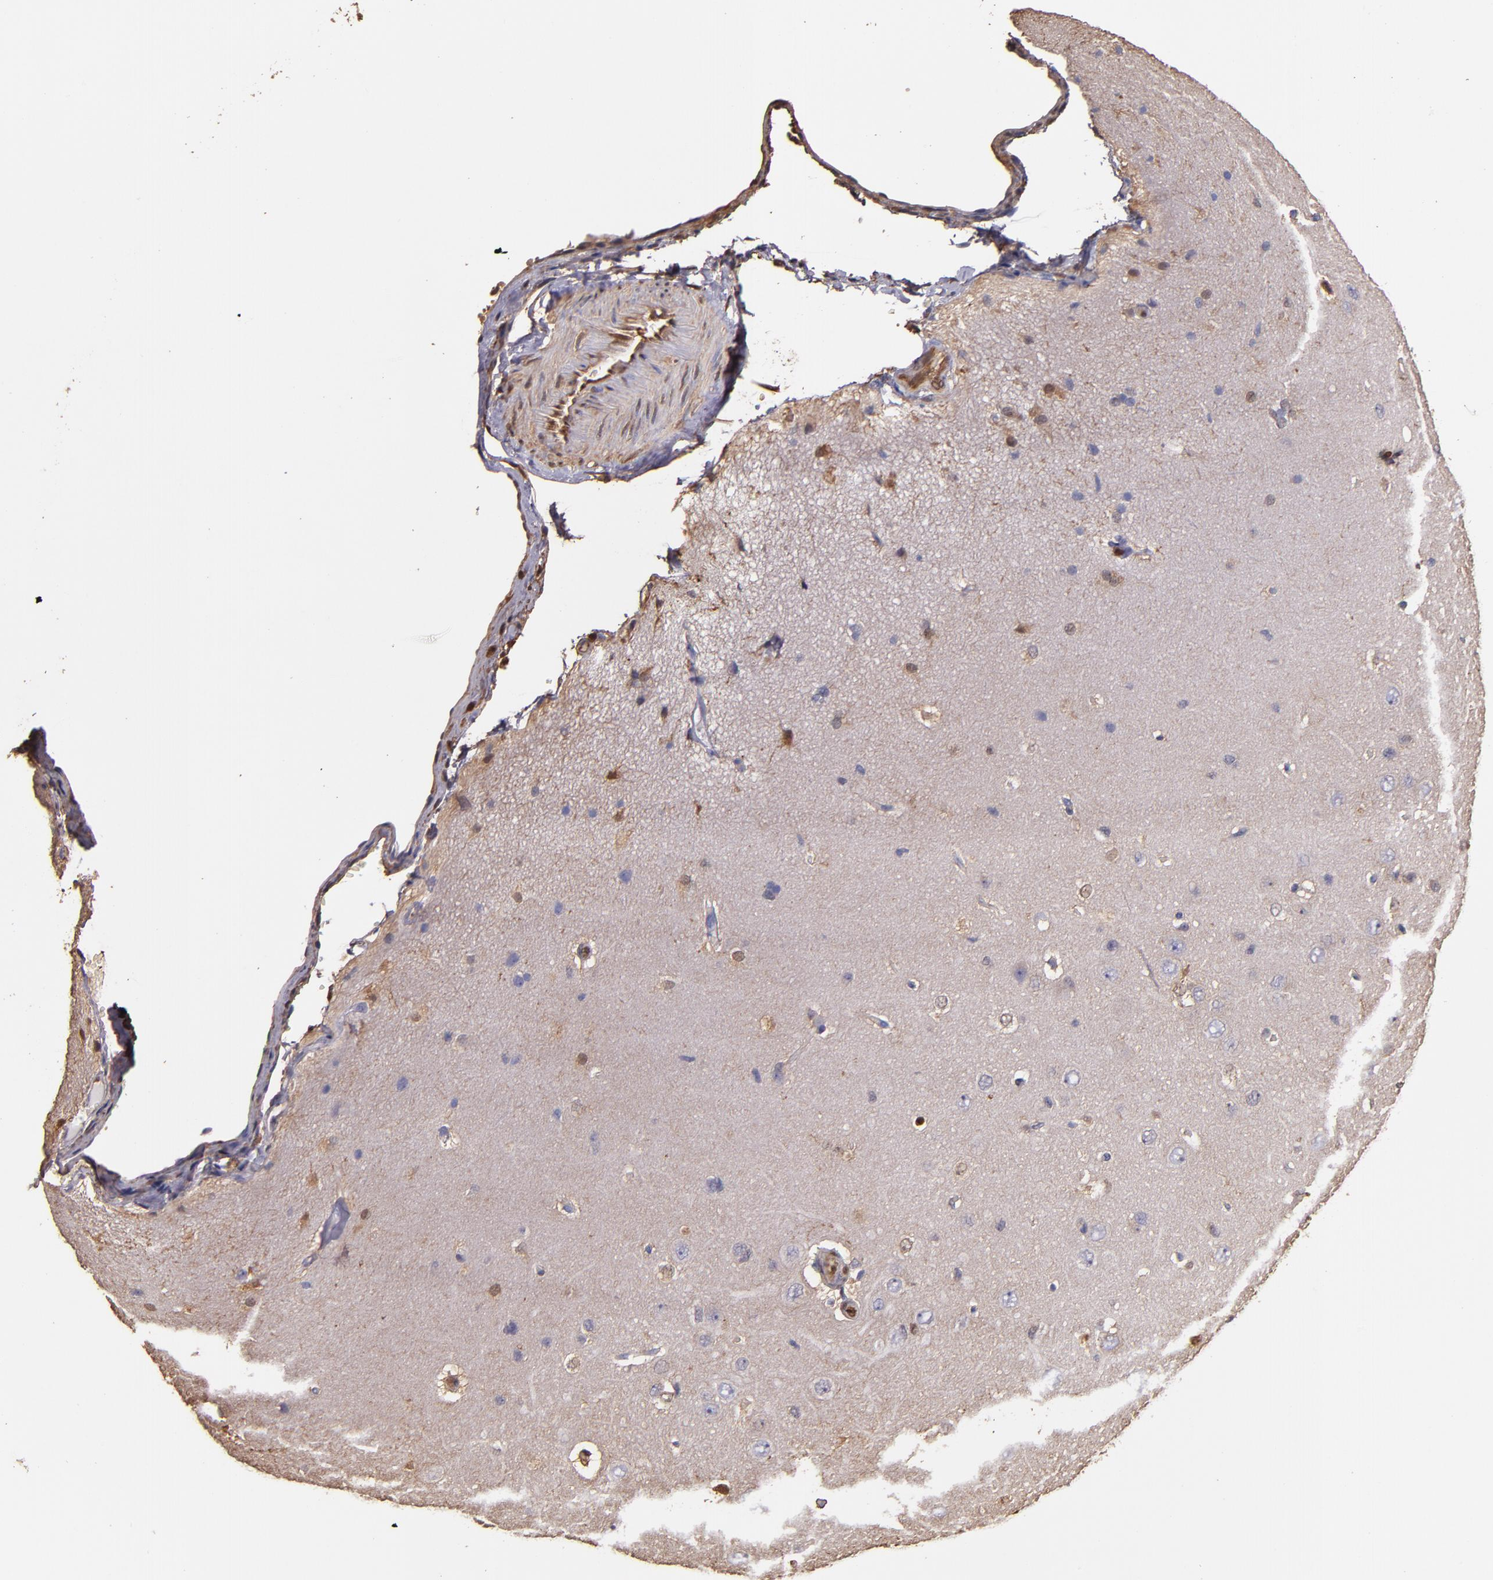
{"staining": {"intensity": "moderate", "quantity": "25%-75%", "location": "cytoplasmic/membranous,nuclear"}, "tissue": "cerebral cortex", "cell_type": "Endothelial cells", "image_type": "normal", "snomed": [{"axis": "morphology", "description": "Normal tissue, NOS"}, {"axis": "topography", "description": "Cerebral cortex"}], "caption": "Cerebral cortex stained for a protein (brown) demonstrates moderate cytoplasmic/membranous,nuclear positive staining in about 25%-75% of endothelial cells.", "gene": "S100A6", "patient": {"sex": "female", "age": 45}}